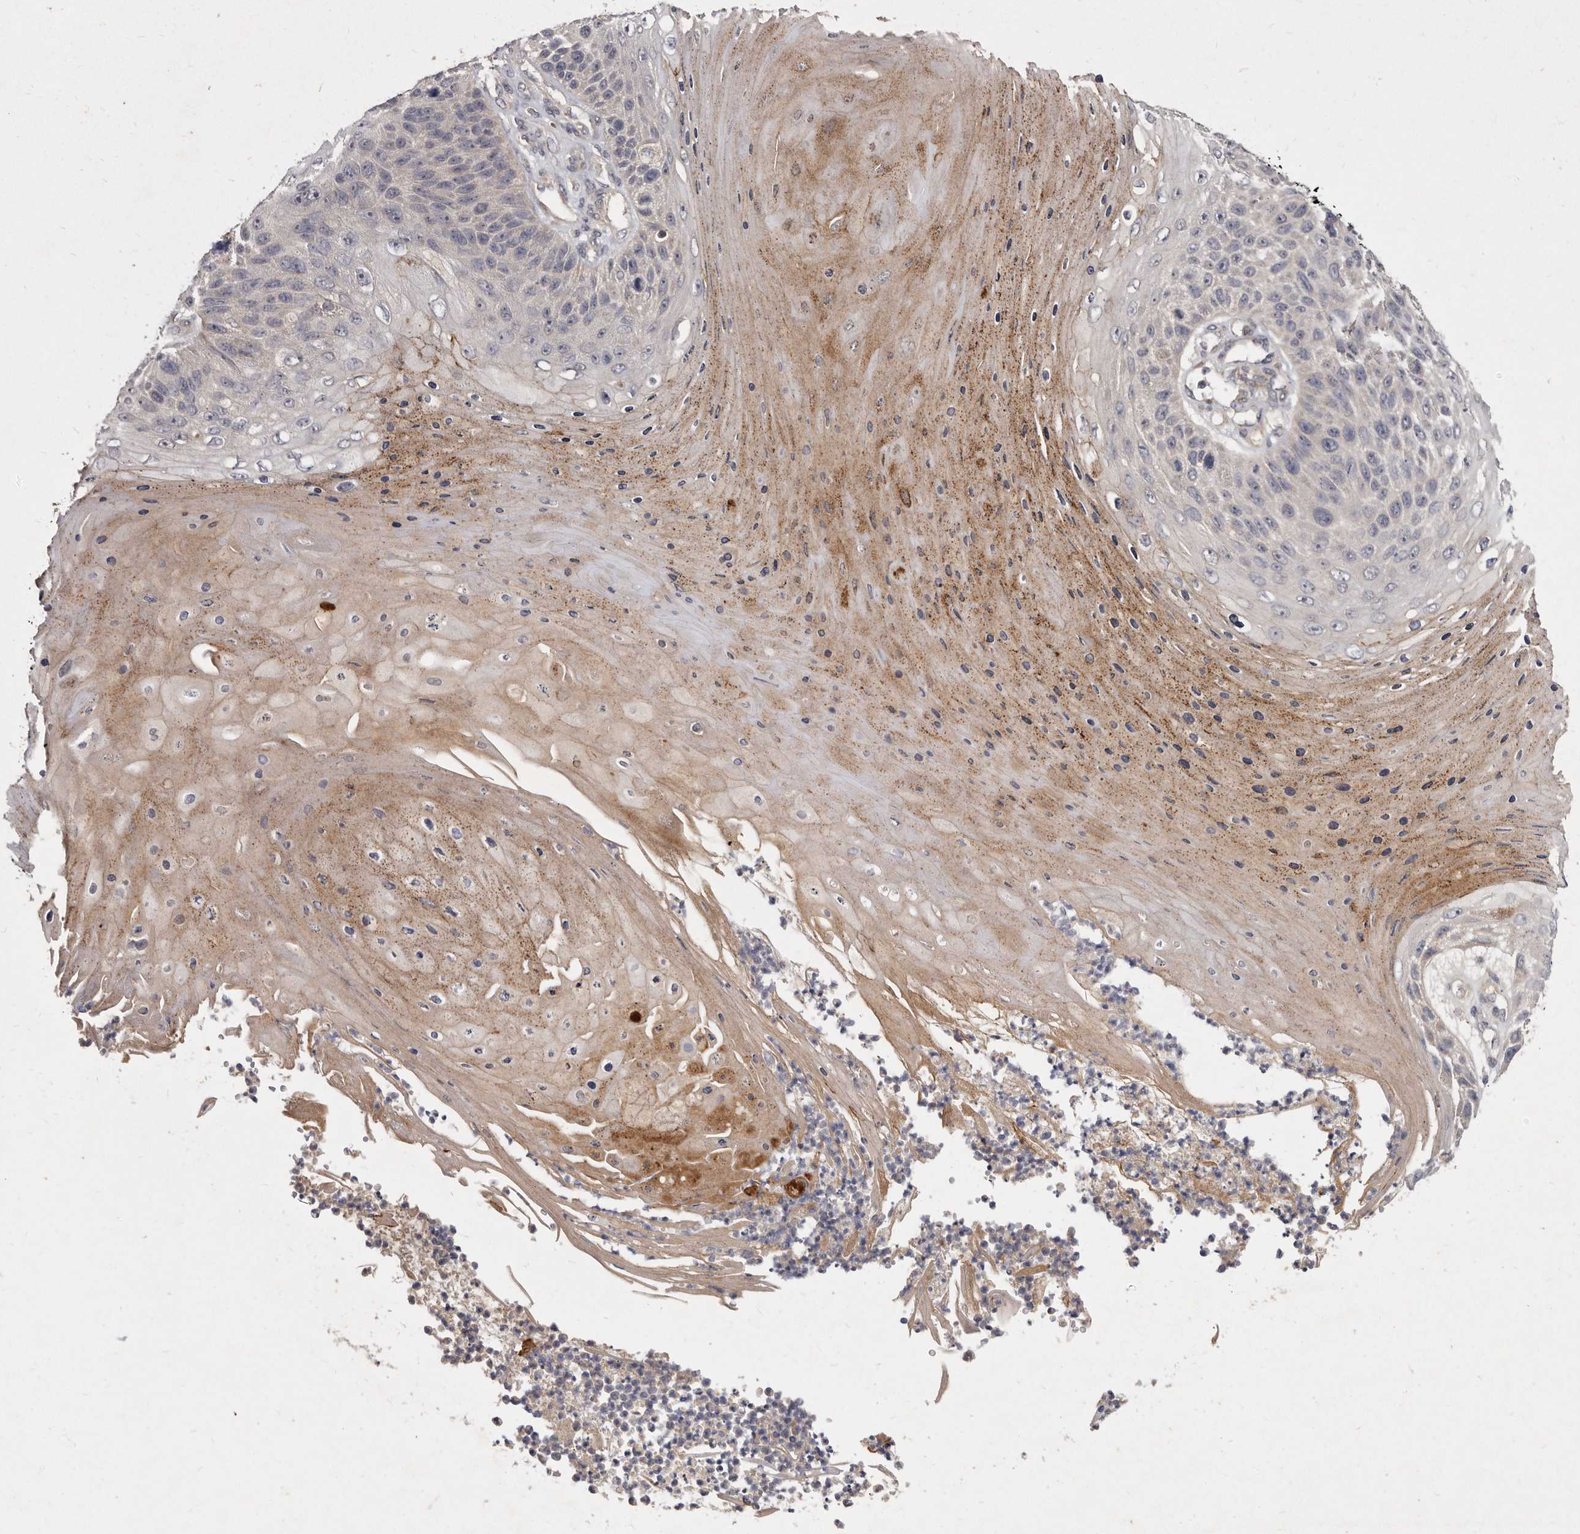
{"staining": {"intensity": "negative", "quantity": "none", "location": "none"}, "tissue": "skin cancer", "cell_type": "Tumor cells", "image_type": "cancer", "snomed": [{"axis": "morphology", "description": "Squamous cell carcinoma, NOS"}, {"axis": "topography", "description": "Skin"}], "caption": "Immunohistochemical staining of skin squamous cell carcinoma reveals no significant positivity in tumor cells.", "gene": "SLC22A1", "patient": {"sex": "female", "age": 88}}